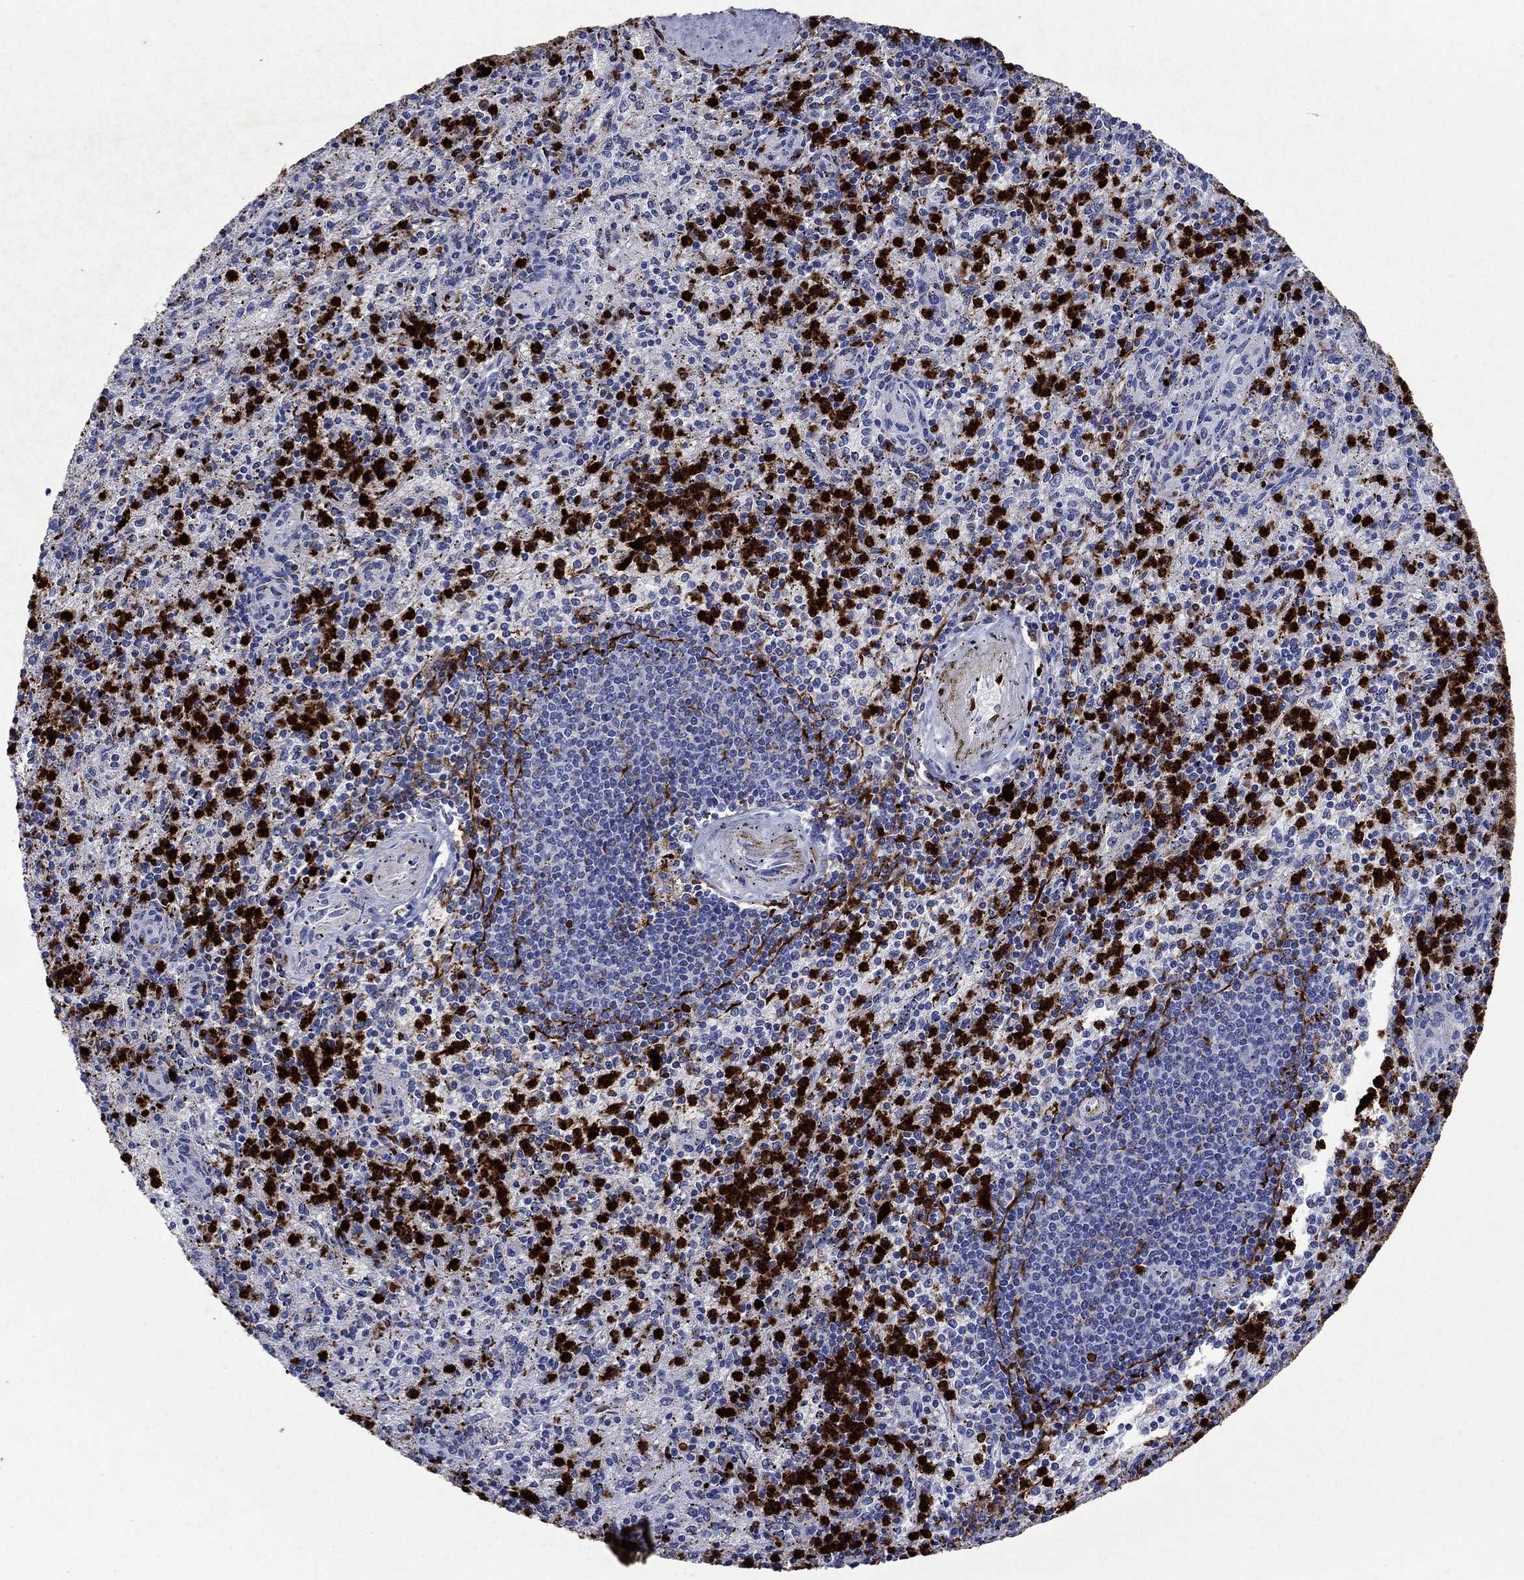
{"staining": {"intensity": "strong", "quantity": "25%-75%", "location": "cytoplasmic/membranous"}, "tissue": "spleen", "cell_type": "Cells in red pulp", "image_type": "normal", "snomed": [{"axis": "morphology", "description": "Normal tissue, NOS"}, {"axis": "topography", "description": "Spleen"}], "caption": "High-magnification brightfield microscopy of benign spleen stained with DAB (3,3'-diaminobenzidine) (brown) and counterstained with hematoxylin (blue). cells in red pulp exhibit strong cytoplasmic/membranous expression is identified in about25%-75% of cells.", "gene": "AZU1", "patient": {"sex": "male", "age": 60}}